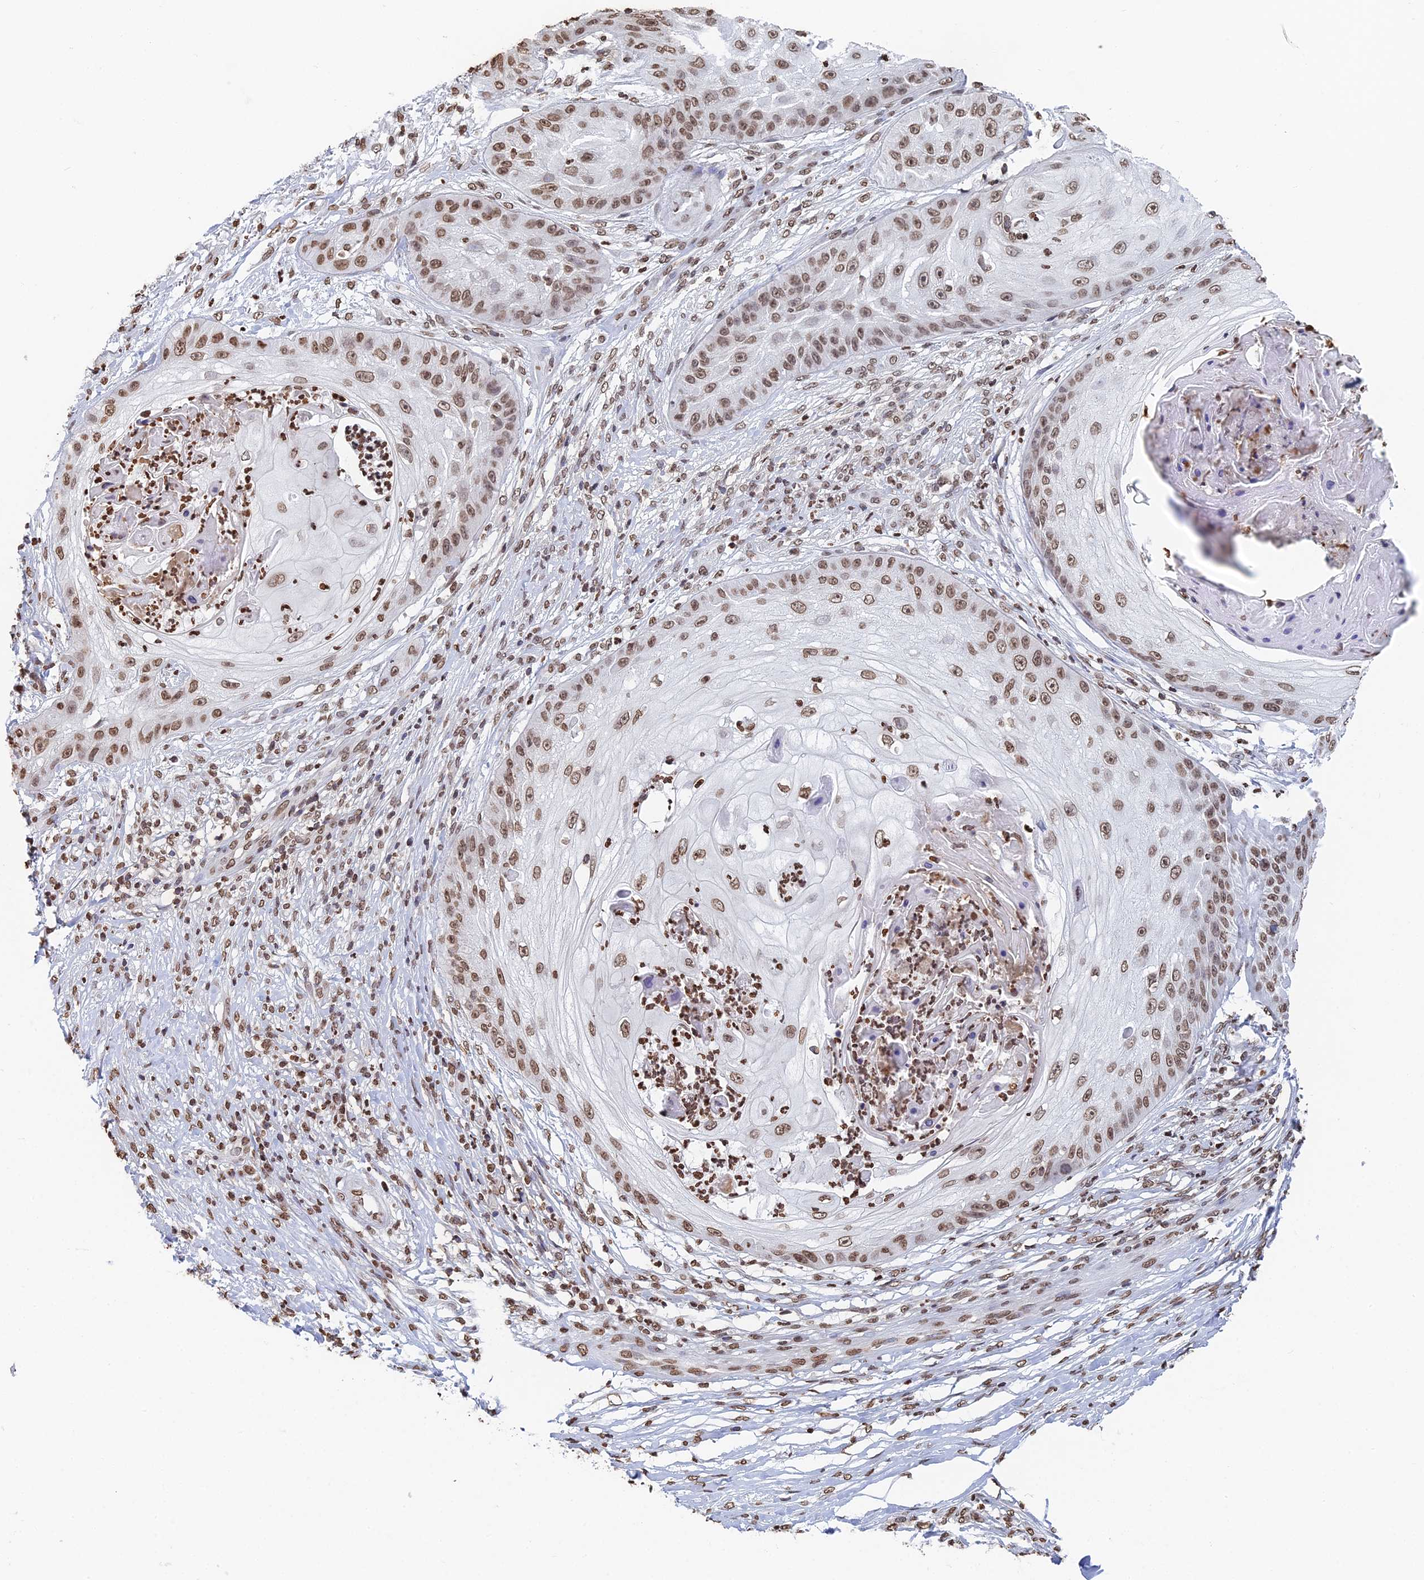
{"staining": {"intensity": "moderate", "quantity": ">75%", "location": "nuclear"}, "tissue": "skin cancer", "cell_type": "Tumor cells", "image_type": "cancer", "snomed": [{"axis": "morphology", "description": "Squamous cell carcinoma, NOS"}, {"axis": "topography", "description": "Skin"}], "caption": "Human squamous cell carcinoma (skin) stained with a brown dye reveals moderate nuclear positive positivity in about >75% of tumor cells.", "gene": "GBP3", "patient": {"sex": "male", "age": 70}}